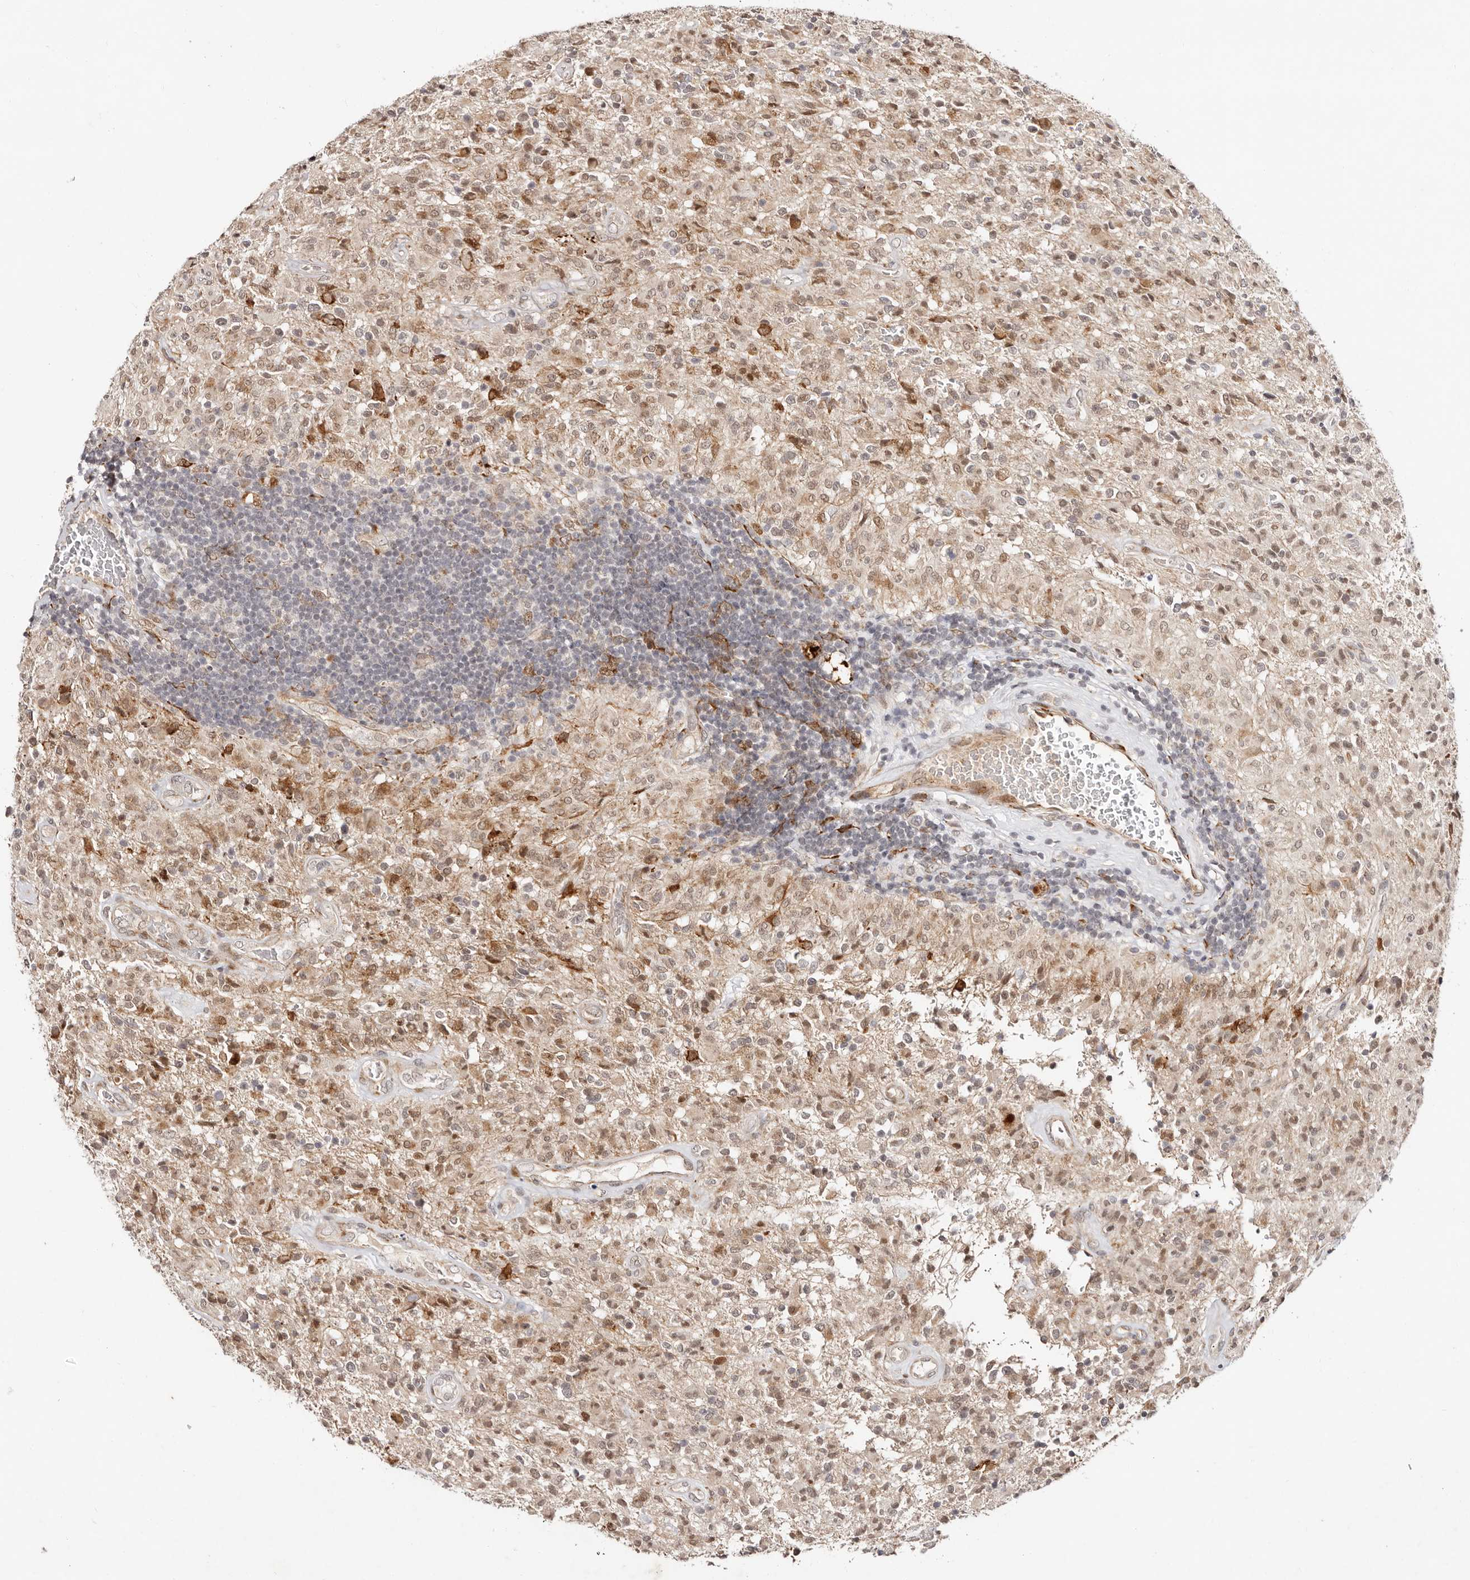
{"staining": {"intensity": "moderate", "quantity": "25%-75%", "location": "cytoplasmic/membranous,nuclear"}, "tissue": "glioma", "cell_type": "Tumor cells", "image_type": "cancer", "snomed": [{"axis": "morphology", "description": "Glioma, malignant, High grade"}, {"axis": "topography", "description": "Brain"}], "caption": "Moderate cytoplasmic/membranous and nuclear protein expression is identified in about 25%-75% of tumor cells in glioma.", "gene": "BCL2L15", "patient": {"sex": "female", "age": 57}}